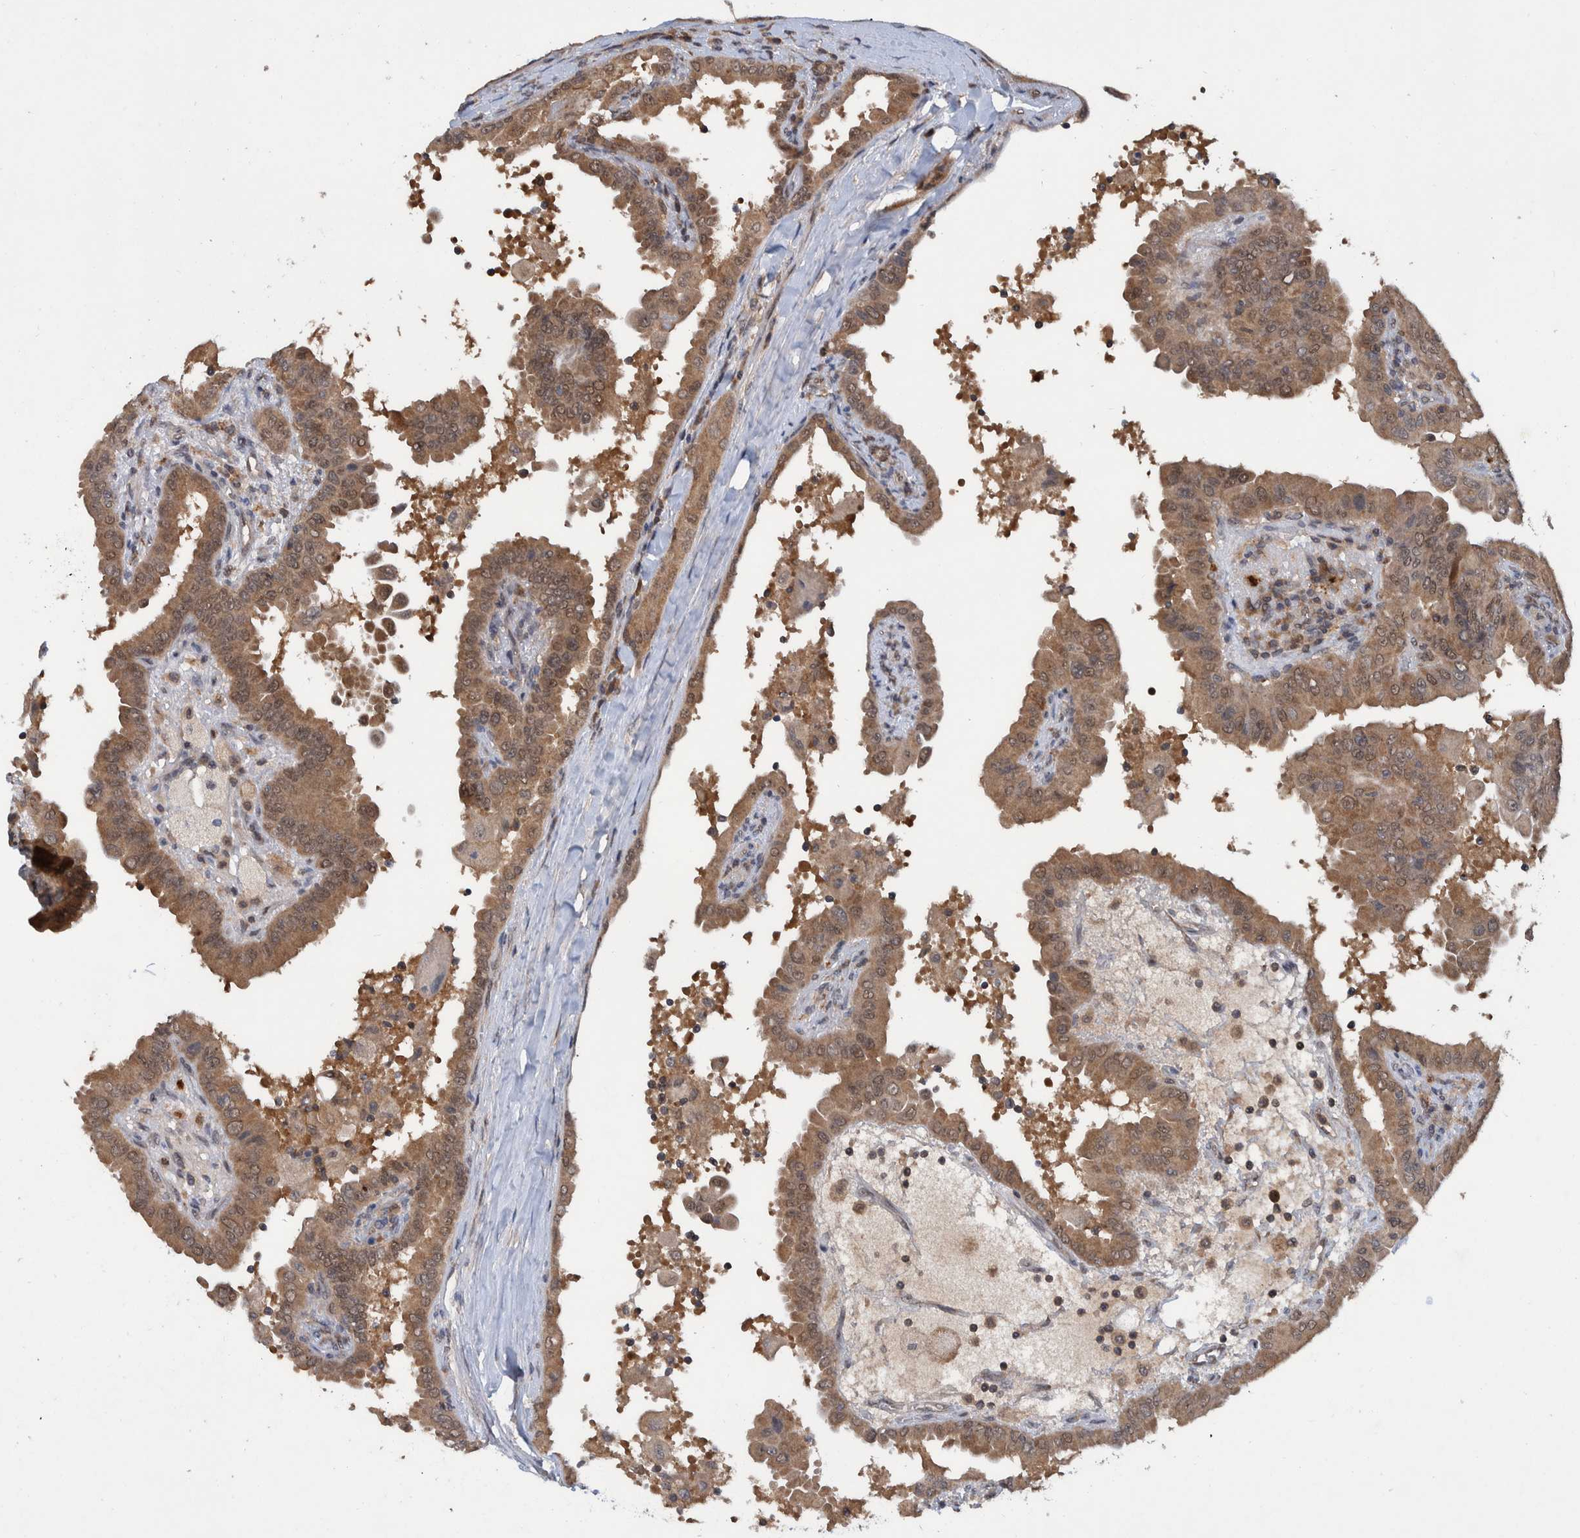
{"staining": {"intensity": "moderate", "quantity": ">75%", "location": "cytoplasmic/membranous,nuclear"}, "tissue": "thyroid cancer", "cell_type": "Tumor cells", "image_type": "cancer", "snomed": [{"axis": "morphology", "description": "Papillary adenocarcinoma, NOS"}, {"axis": "topography", "description": "Thyroid gland"}], "caption": "Thyroid cancer (papillary adenocarcinoma) tissue demonstrates moderate cytoplasmic/membranous and nuclear positivity in approximately >75% of tumor cells, visualized by immunohistochemistry.", "gene": "PLPBP", "patient": {"sex": "male", "age": 33}}